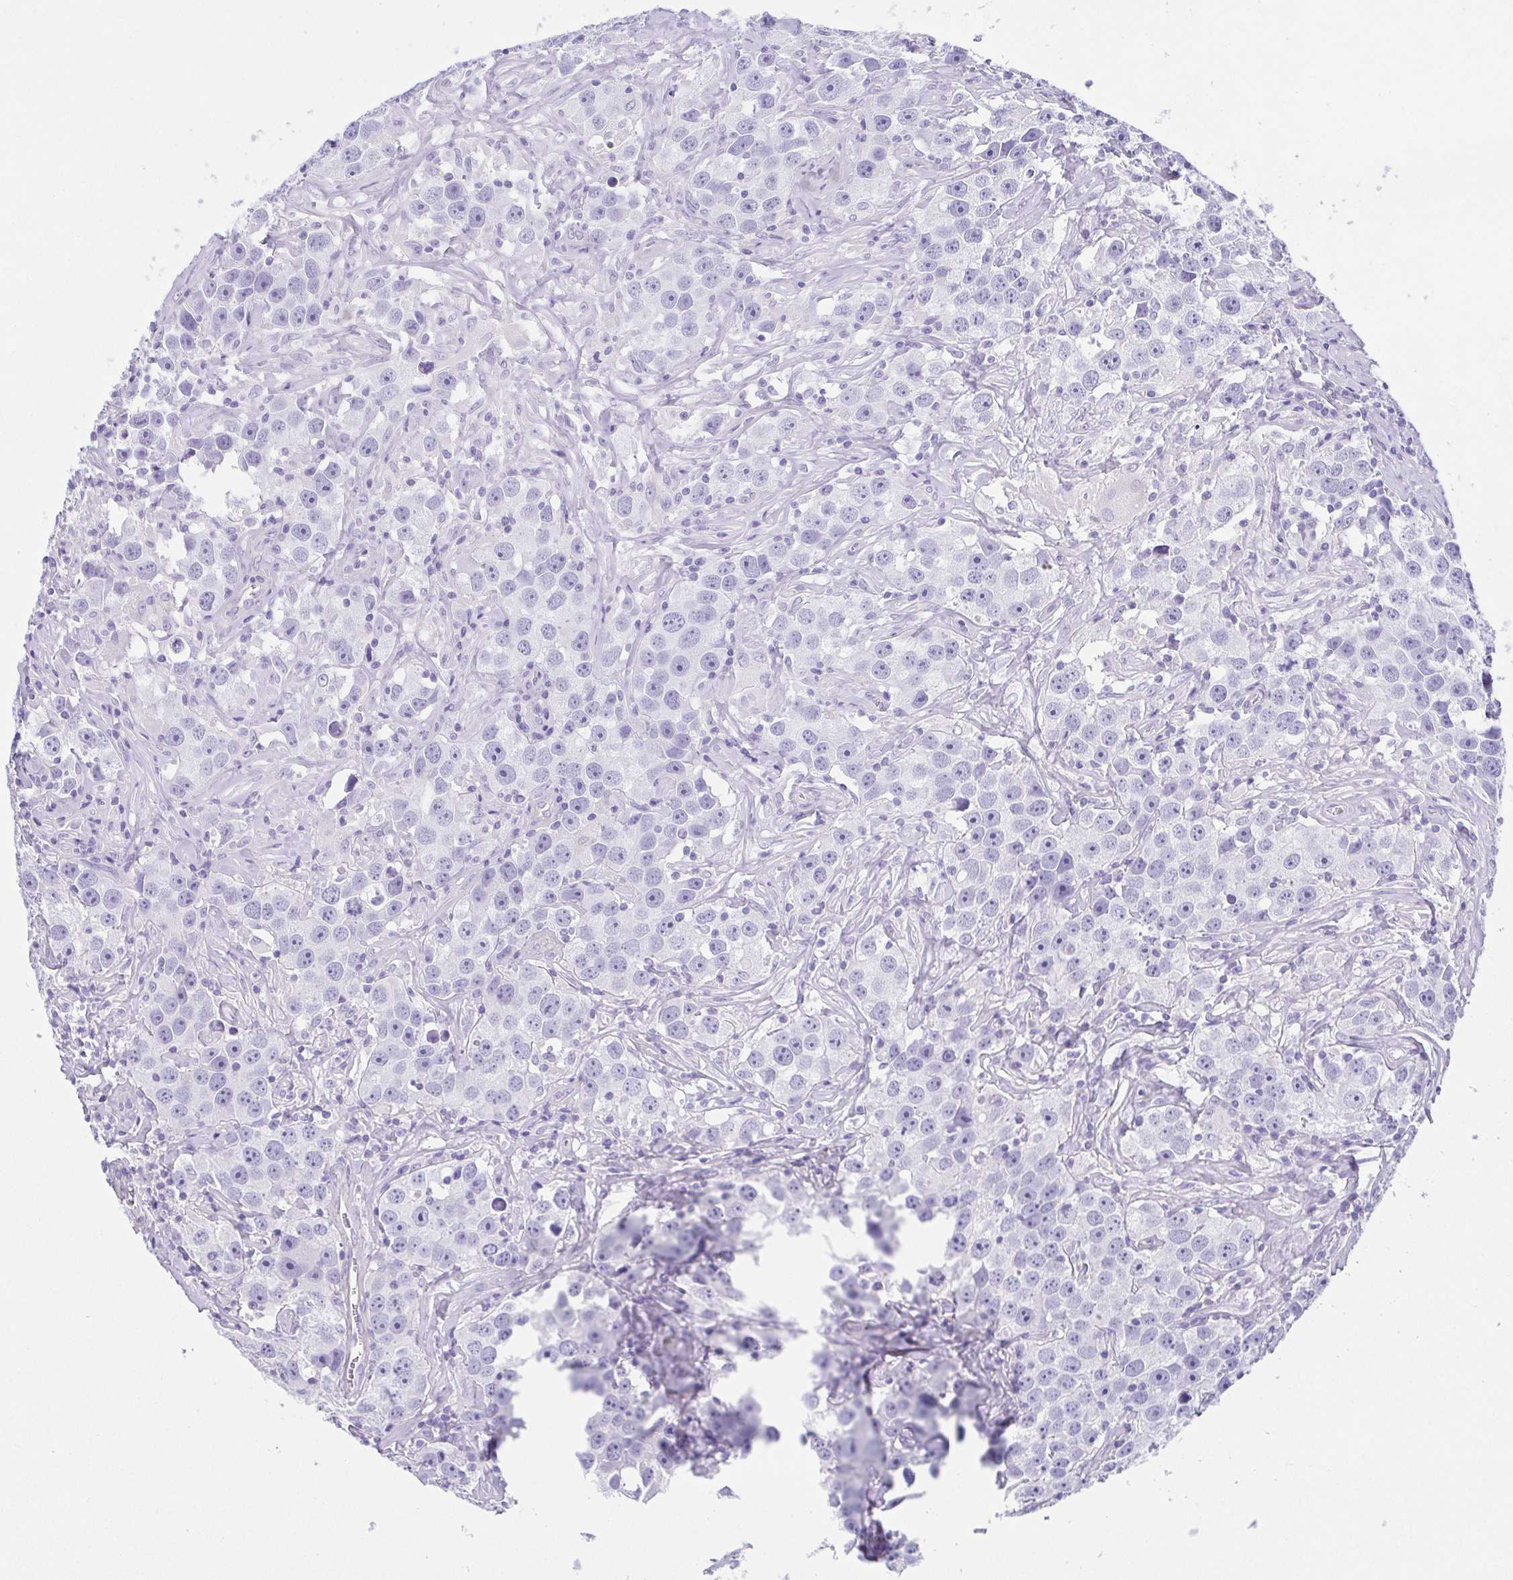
{"staining": {"intensity": "negative", "quantity": "none", "location": "none"}, "tissue": "testis cancer", "cell_type": "Tumor cells", "image_type": "cancer", "snomed": [{"axis": "morphology", "description": "Seminoma, NOS"}, {"axis": "topography", "description": "Testis"}], "caption": "Testis seminoma was stained to show a protein in brown. There is no significant staining in tumor cells. (Stains: DAB (3,3'-diaminobenzidine) immunohistochemistry with hematoxylin counter stain, Microscopy: brightfield microscopy at high magnification).", "gene": "MYL6", "patient": {"sex": "male", "age": 49}}